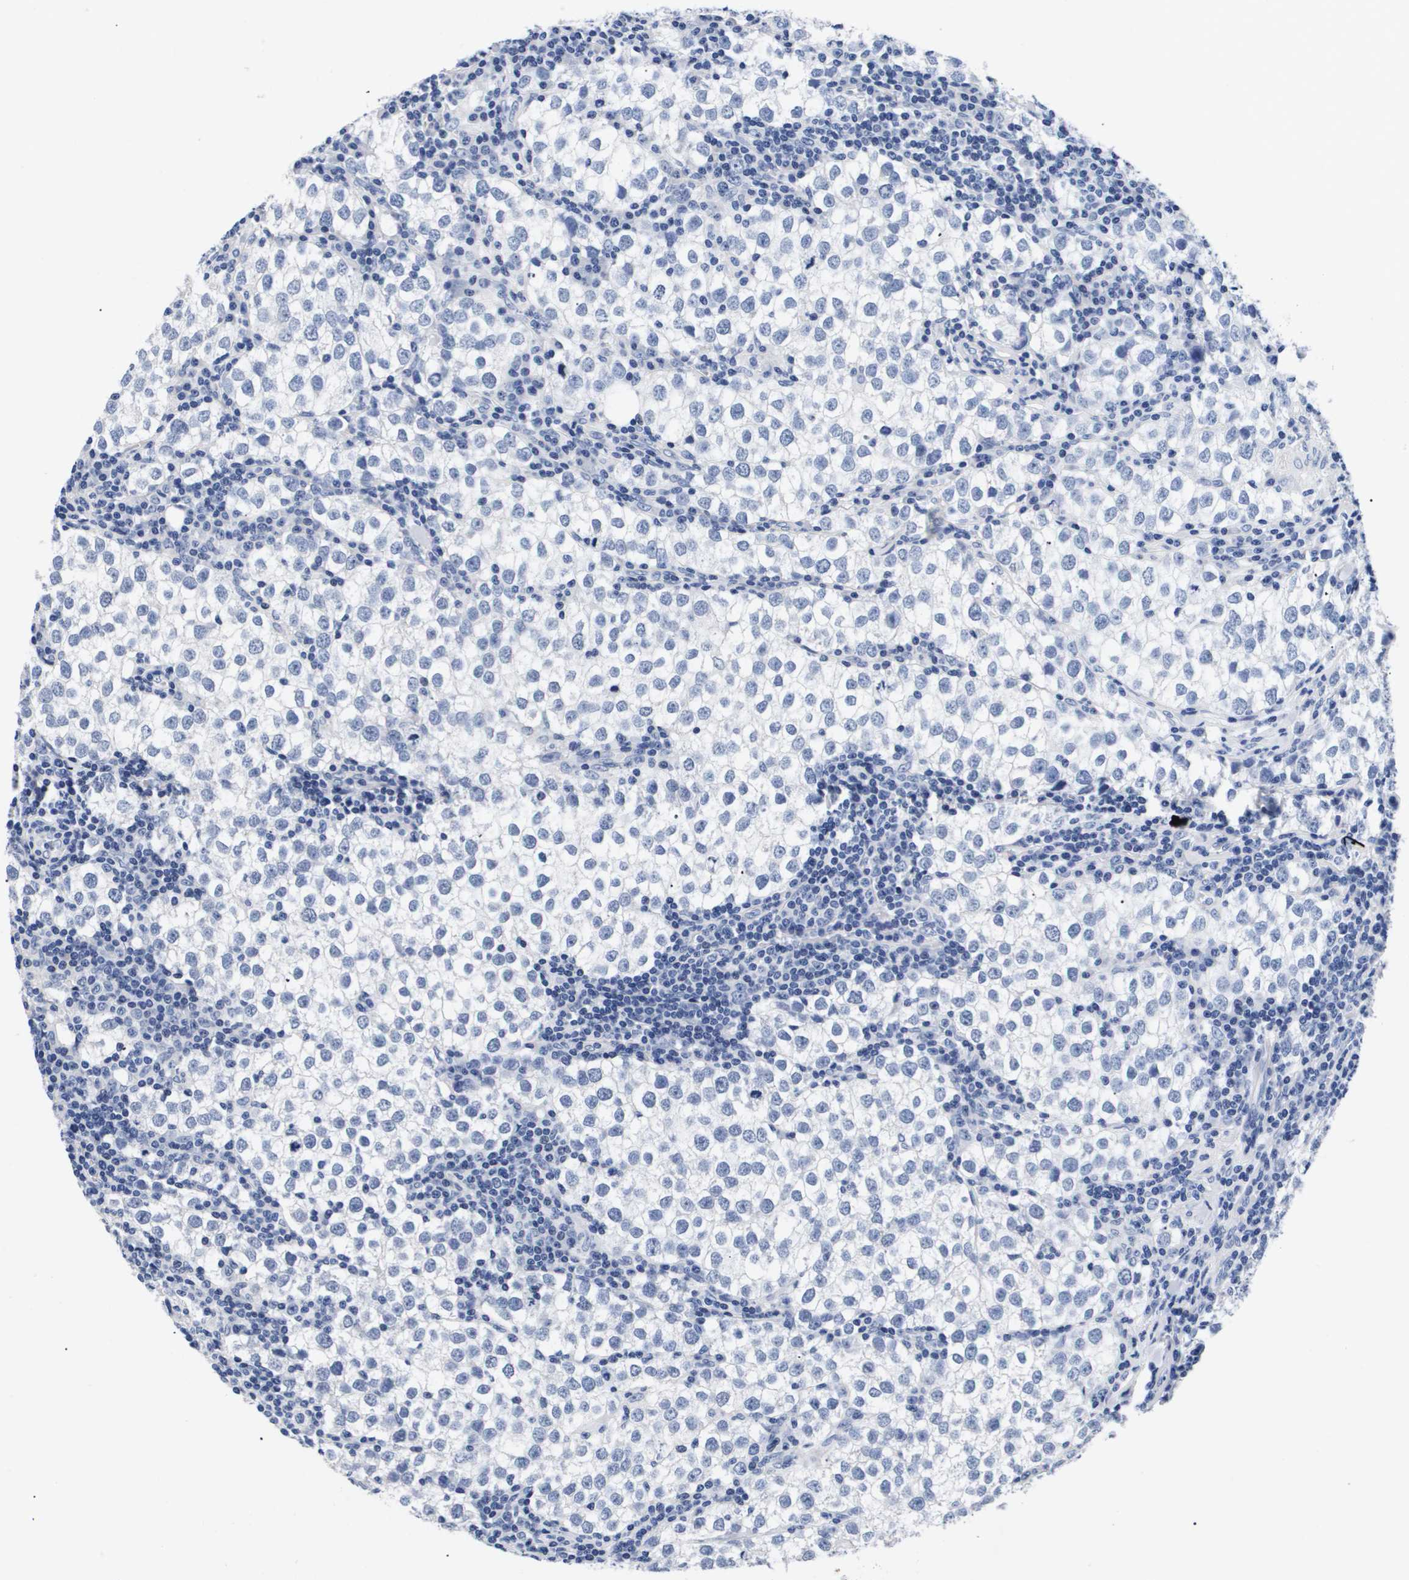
{"staining": {"intensity": "negative", "quantity": "none", "location": "none"}, "tissue": "testis cancer", "cell_type": "Tumor cells", "image_type": "cancer", "snomed": [{"axis": "morphology", "description": "Seminoma, NOS"}, {"axis": "morphology", "description": "Carcinoma, Embryonal, NOS"}, {"axis": "topography", "description": "Testis"}], "caption": "A high-resolution image shows IHC staining of testis seminoma, which shows no significant positivity in tumor cells.", "gene": "ATP6V0A4", "patient": {"sex": "male", "age": 36}}